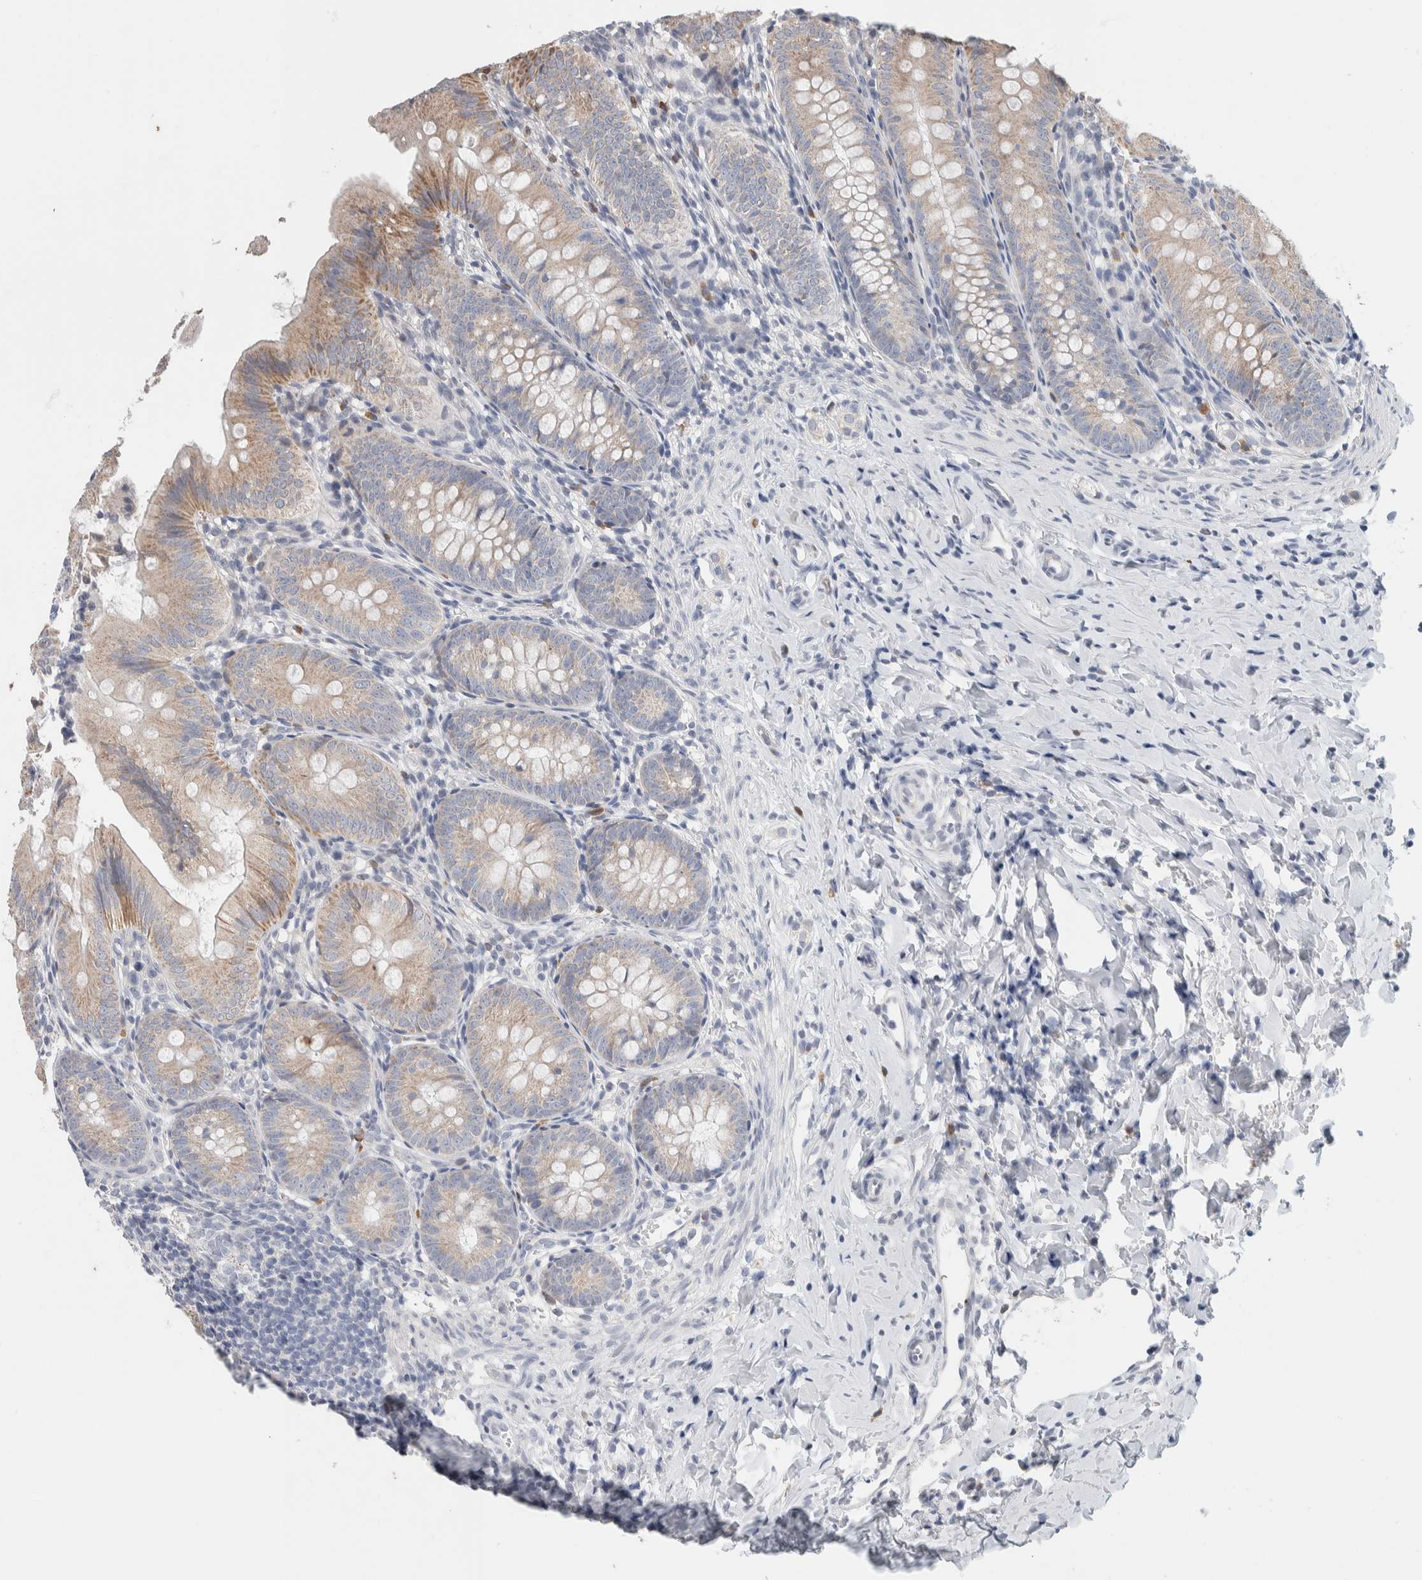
{"staining": {"intensity": "weak", "quantity": ">75%", "location": "cytoplasmic/membranous"}, "tissue": "appendix", "cell_type": "Glandular cells", "image_type": "normal", "snomed": [{"axis": "morphology", "description": "Normal tissue, NOS"}, {"axis": "topography", "description": "Appendix"}], "caption": "Appendix stained for a protein demonstrates weak cytoplasmic/membranous positivity in glandular cells. Immunohistochemistry (ihc) stains the protein of interest in brown and the nuclei are stained blue.", "gene": "SCN2A", "patient": {"sex": "male", "age": 1}}